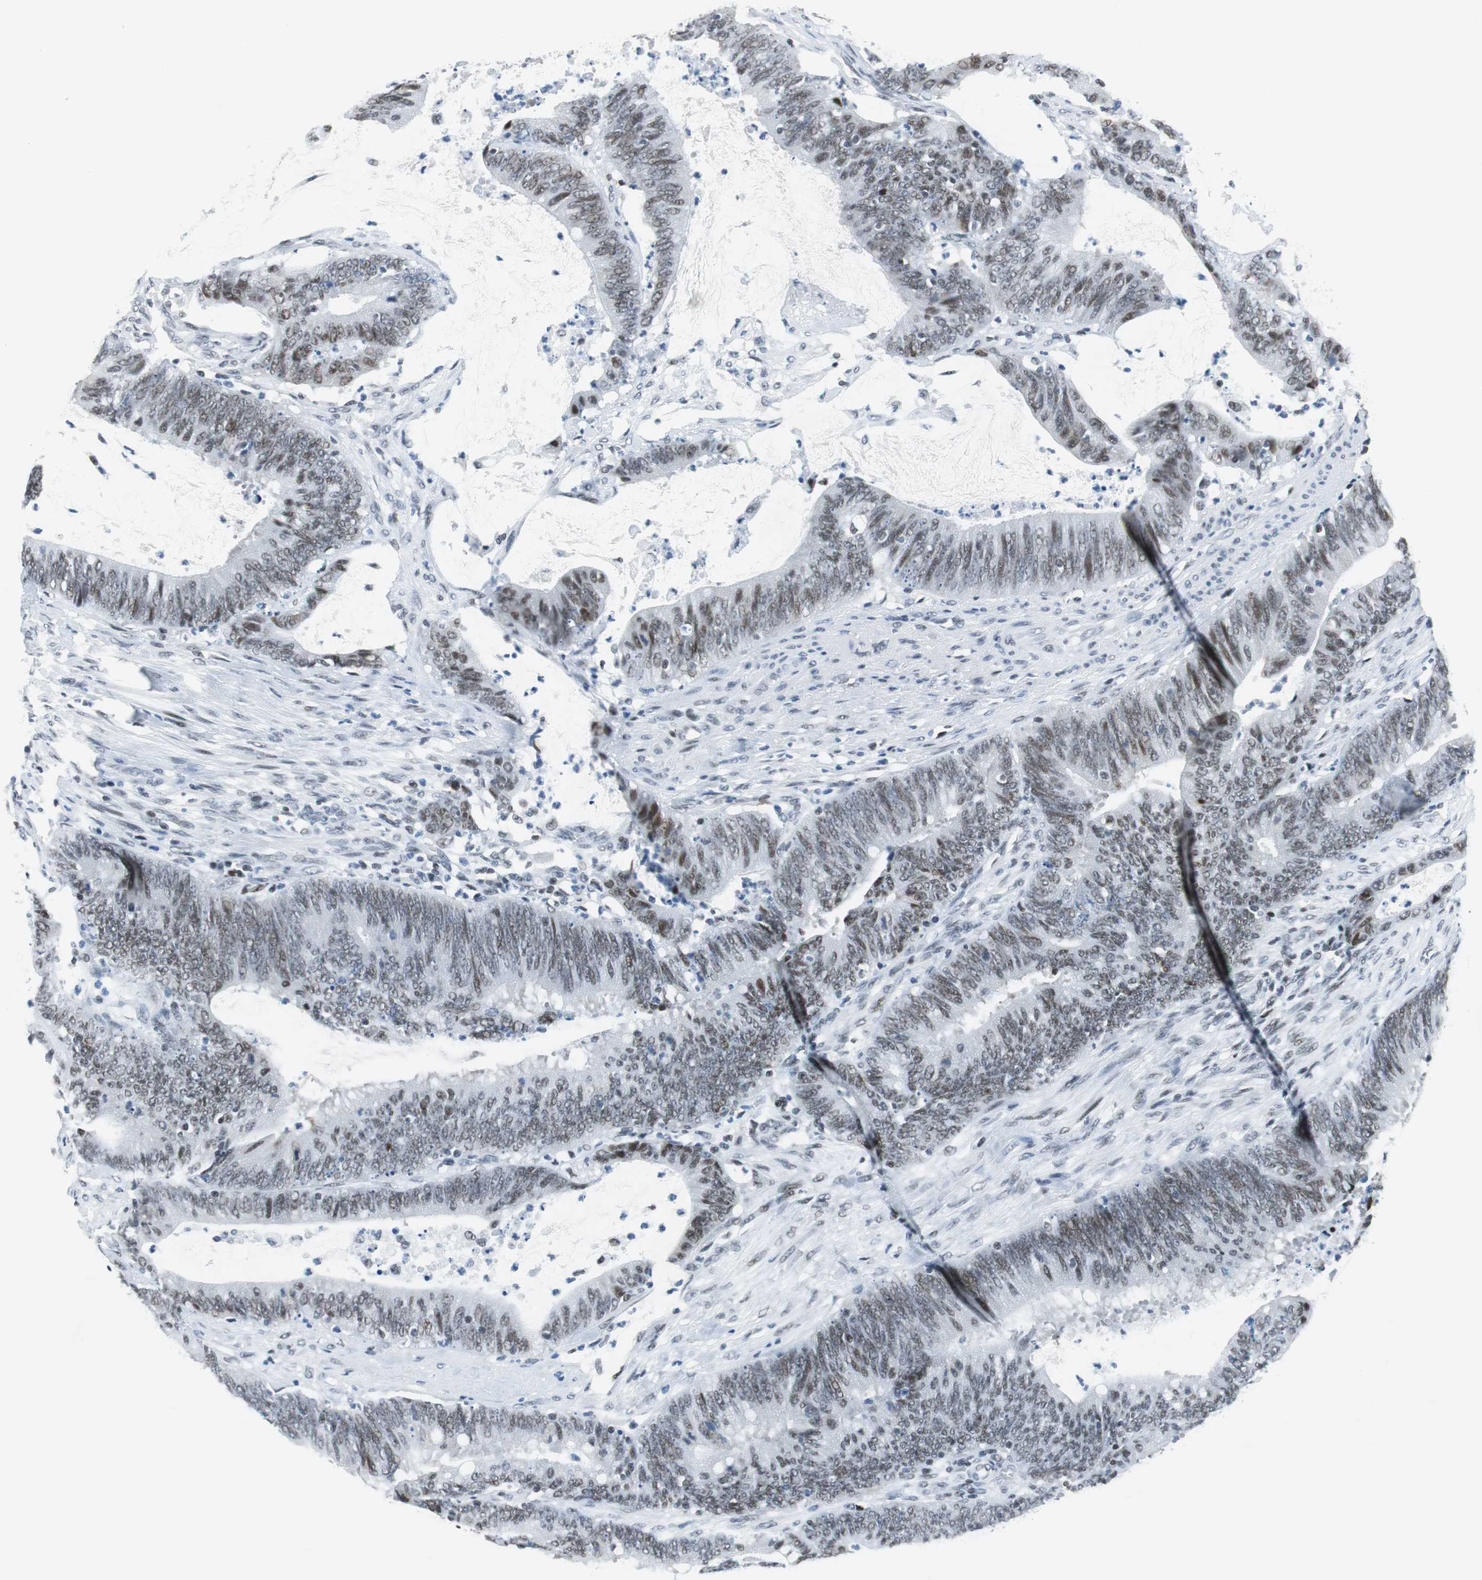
{"staining": {"intensity": "weak", "quantity": "25%-75%", "location": "nuclear"}, "tissue": "colorectal cancer", "cell_type": "Tumor cells", "image_type": "cancer", "snomed": [{"axis": "morphology", "description": "Adenocarcinoma, NOS"}, {"axis": "topography", "description": "Rectum"}], "caption": "Human colorectal cancer stained for a protein (brown) exhibits weak nuclear positive staining in approximately 25%-75% of tumor cells.", "gene": "HDAC3", "patient": {"sex": "female", "age": 66}}